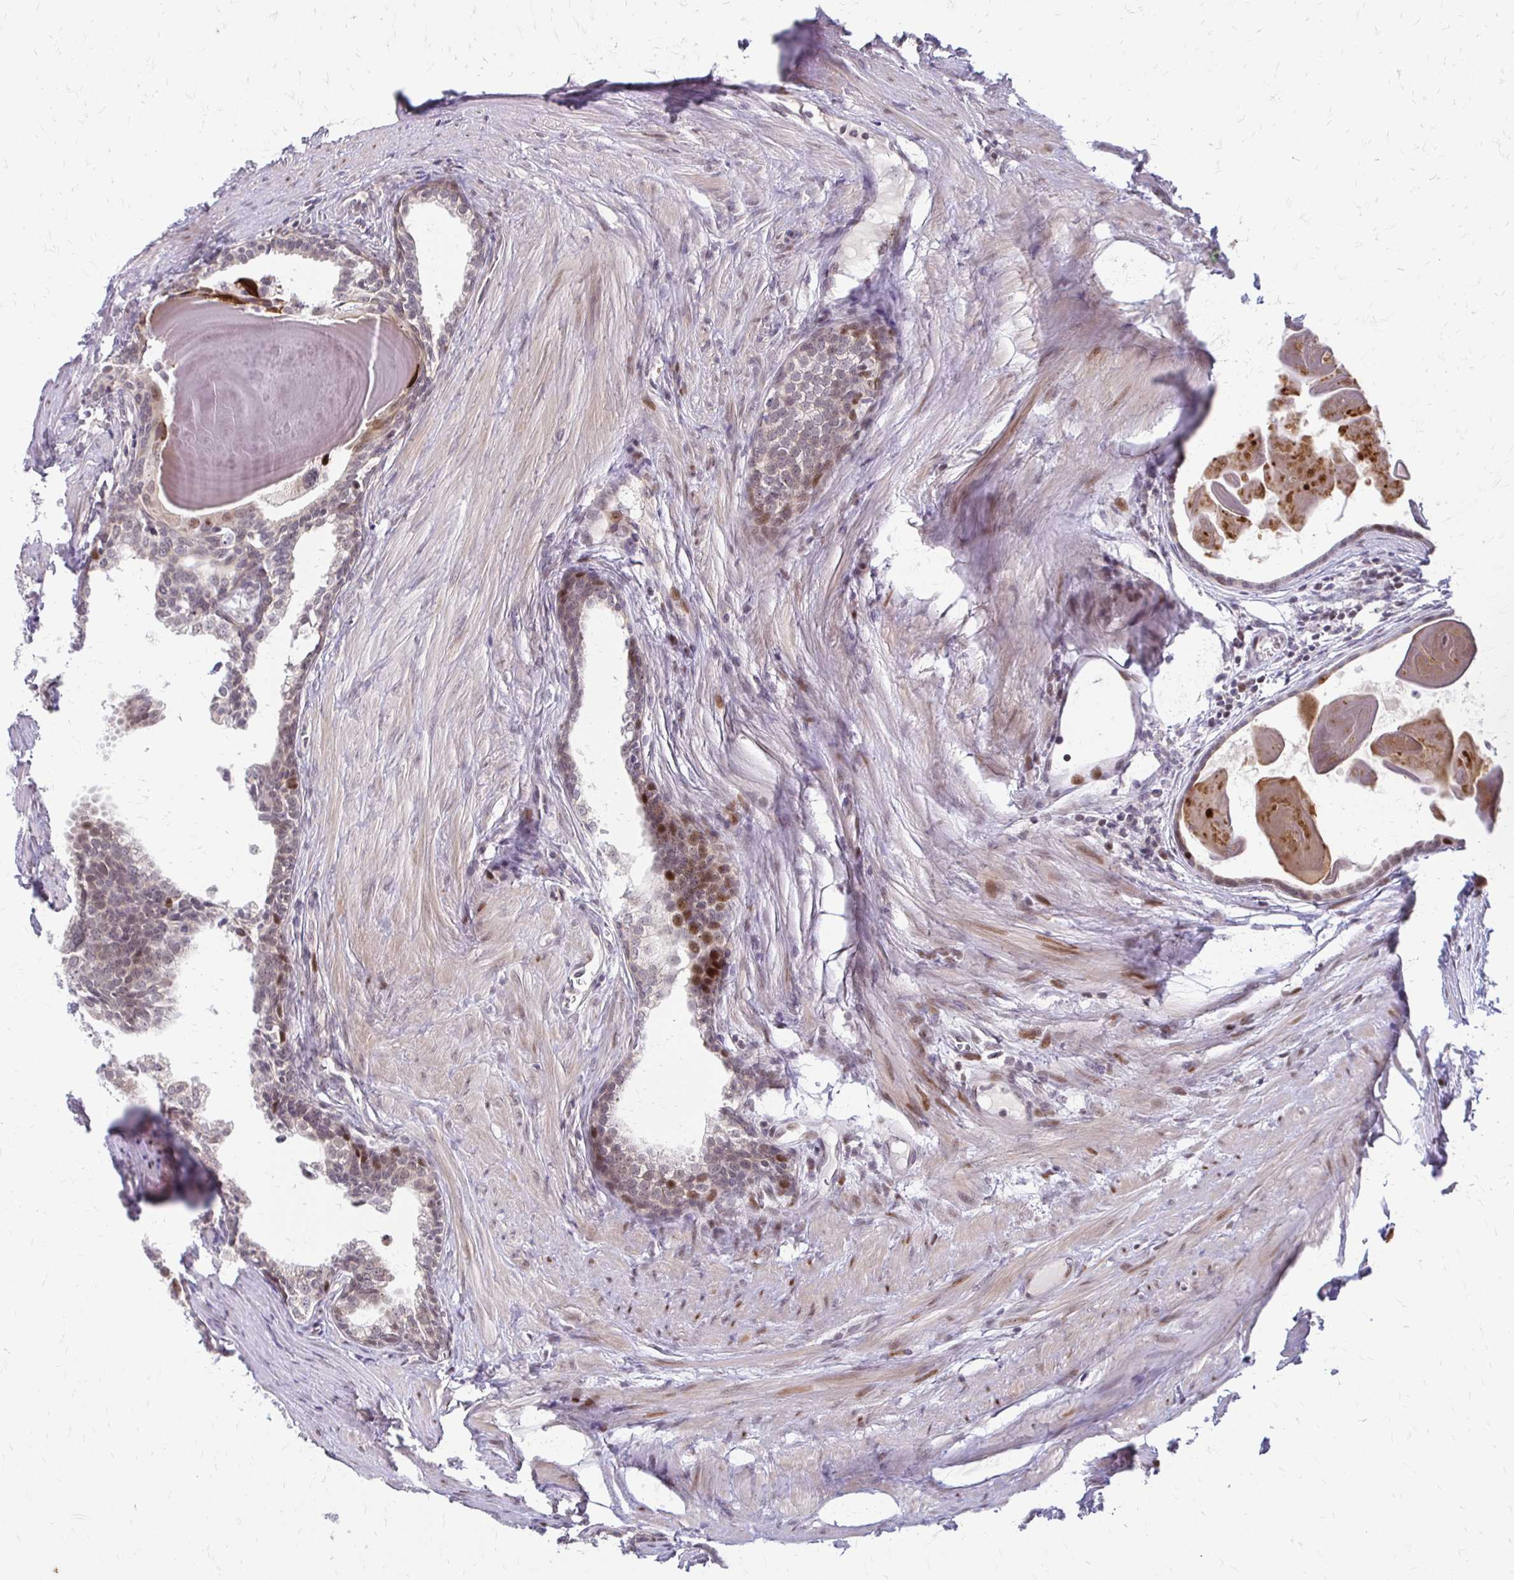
{"staining": {"intensity": "moderate", "quantity": "<25%", "location": "nuclear"}, "tissue": "prostate cancer", "cell_type": "Tumor cells", "image_type": "cancer", "snomed": [{"axis": "morphology", "description": "Adenocarcinoma, High grade"}, {"axis": "topography", "description": "Prostate"}], "caption": "The immunohistochemical stain highlights moderate nuclear positivity in tumor cells of prostate adenocarcinoma (high-grade) tissue.", "gene": "TRIR", "patient": {"sex": "male", "age": 68}}